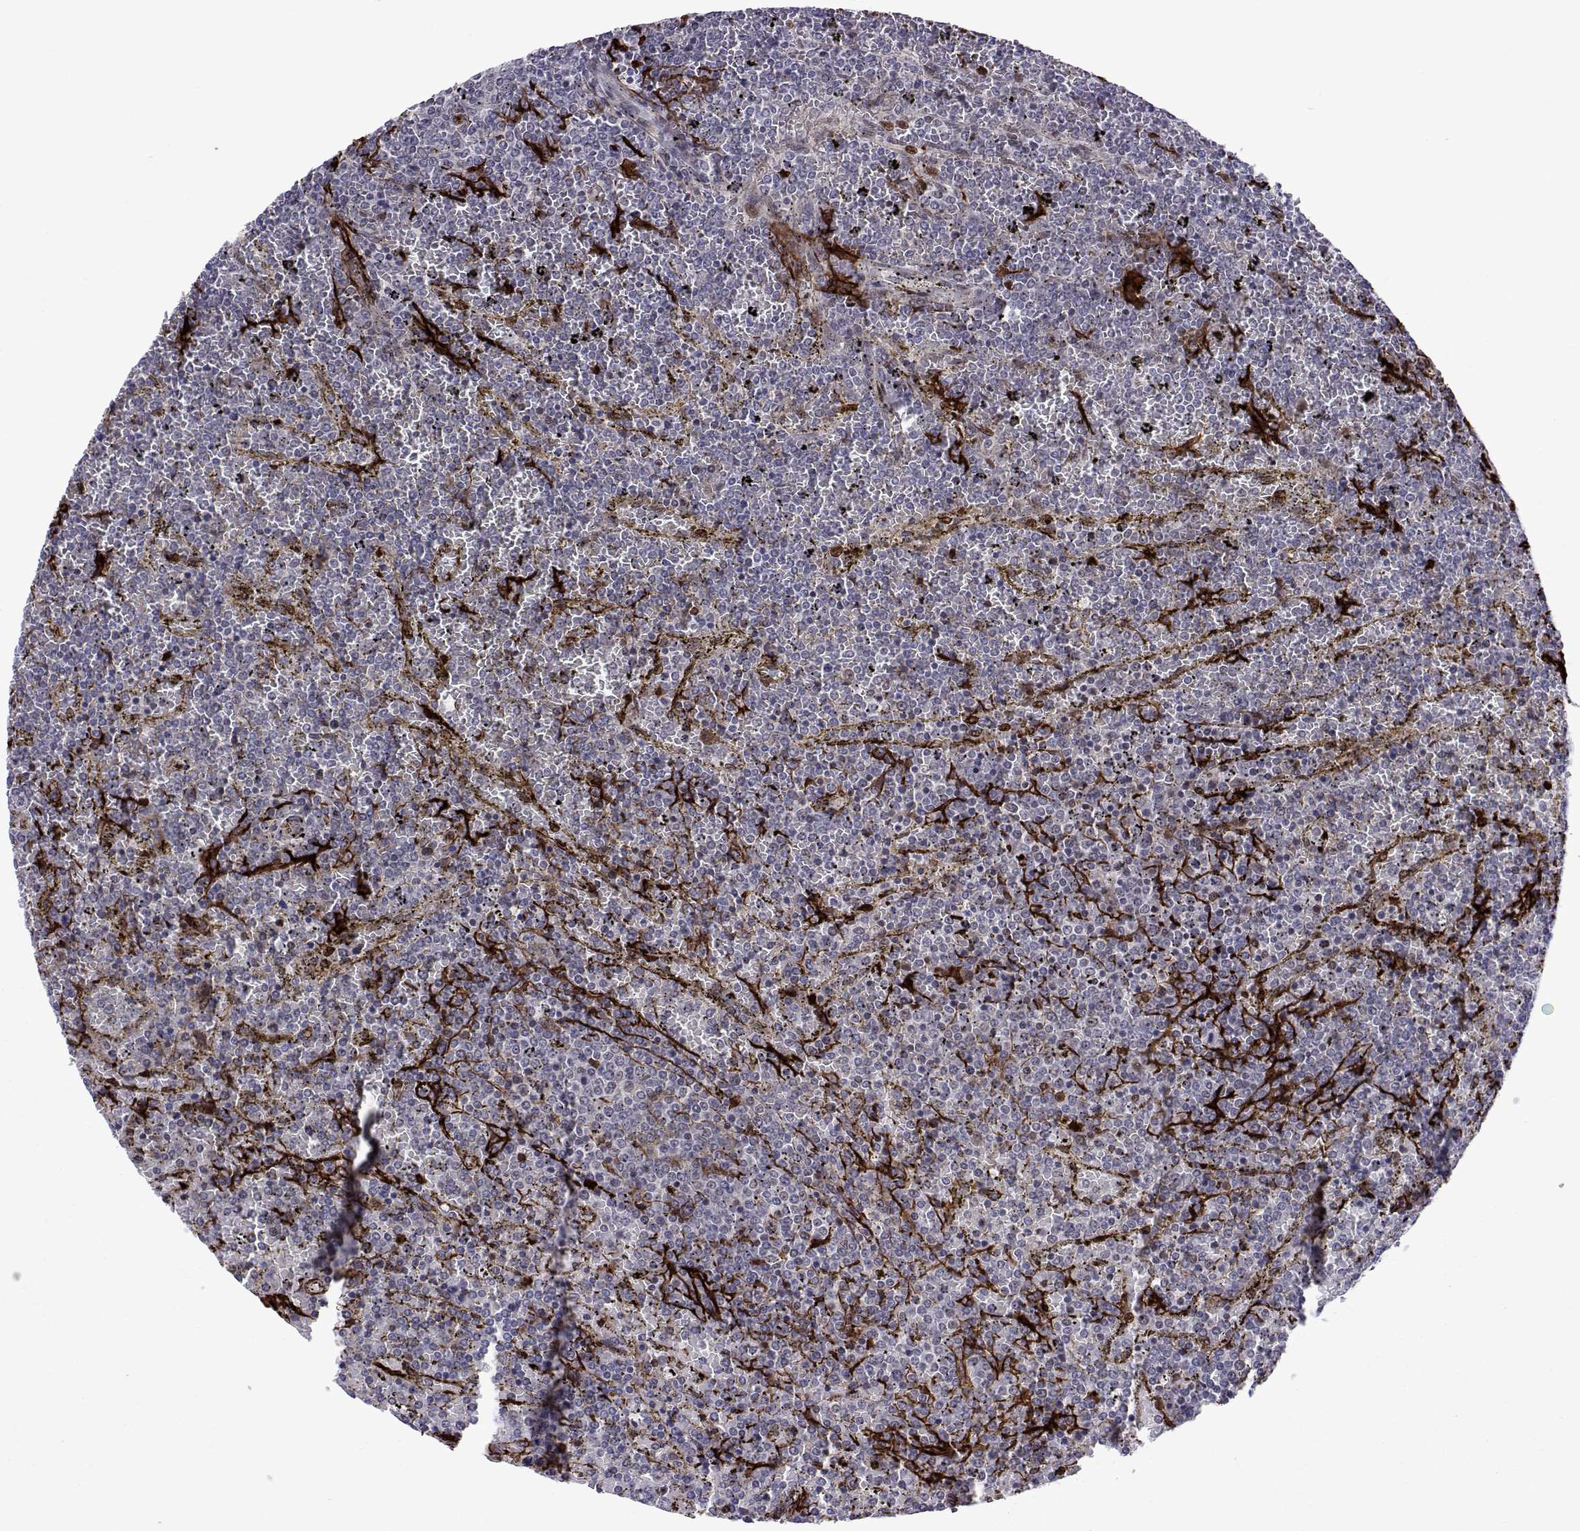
{"staining": {"intensity": "negative", "quantity": "none", "location": "none"}, "tissue": "lymphoma", "cell_type": "Tumor cells", "image_type": "cancer", "snomed": [{"axis": "morphology", "description": "Malignant lymphoma, non-Hodgkin's type, Low grade"}, {"axis": "topography", "description": "Spleen"}], "caption": "Immunohistochemistry of human low-grade malignant lymphoma, non-Hodgkin's type displays no staining in tumor cells.", "gene": "EFCAB3", "patient": {"sex": "female", "age": 77}}